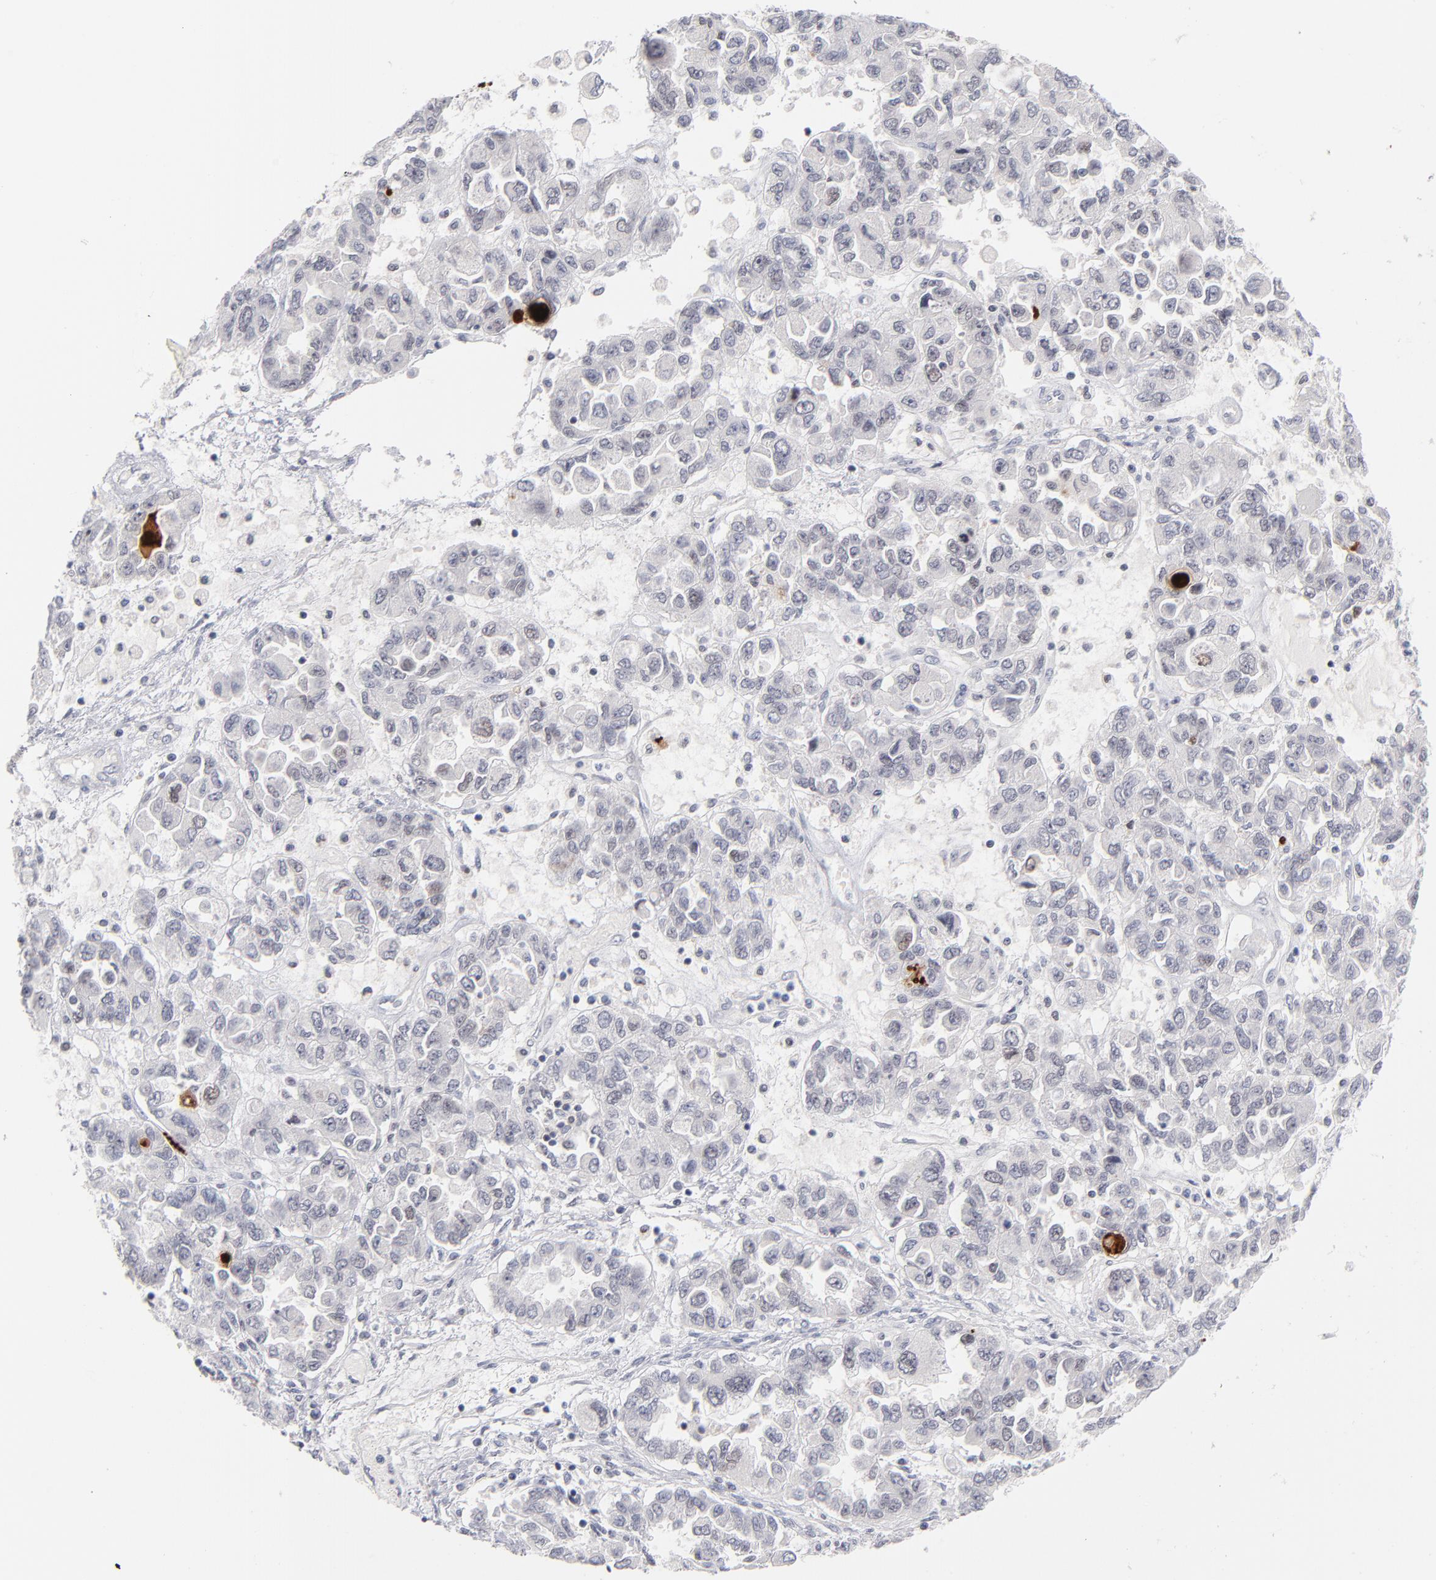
{"staining": {"intensity": "negative", "quantity": "none", "location": "none"}, "tissue": "ovarian cancer", "cell_type": "Tumor cells", "image_type": "cancer", "snomed": [{"axis": "morphology", "description": "Cystadenocarcinoma, serous, NOS"}, {"axis": "topography", "description": "Ovary"}], "caption": "Tumor cells are negative for protein expression in human ovarian cancer.", "gene": "PARP1", "patient": {"sex": "female", "age": 84}}